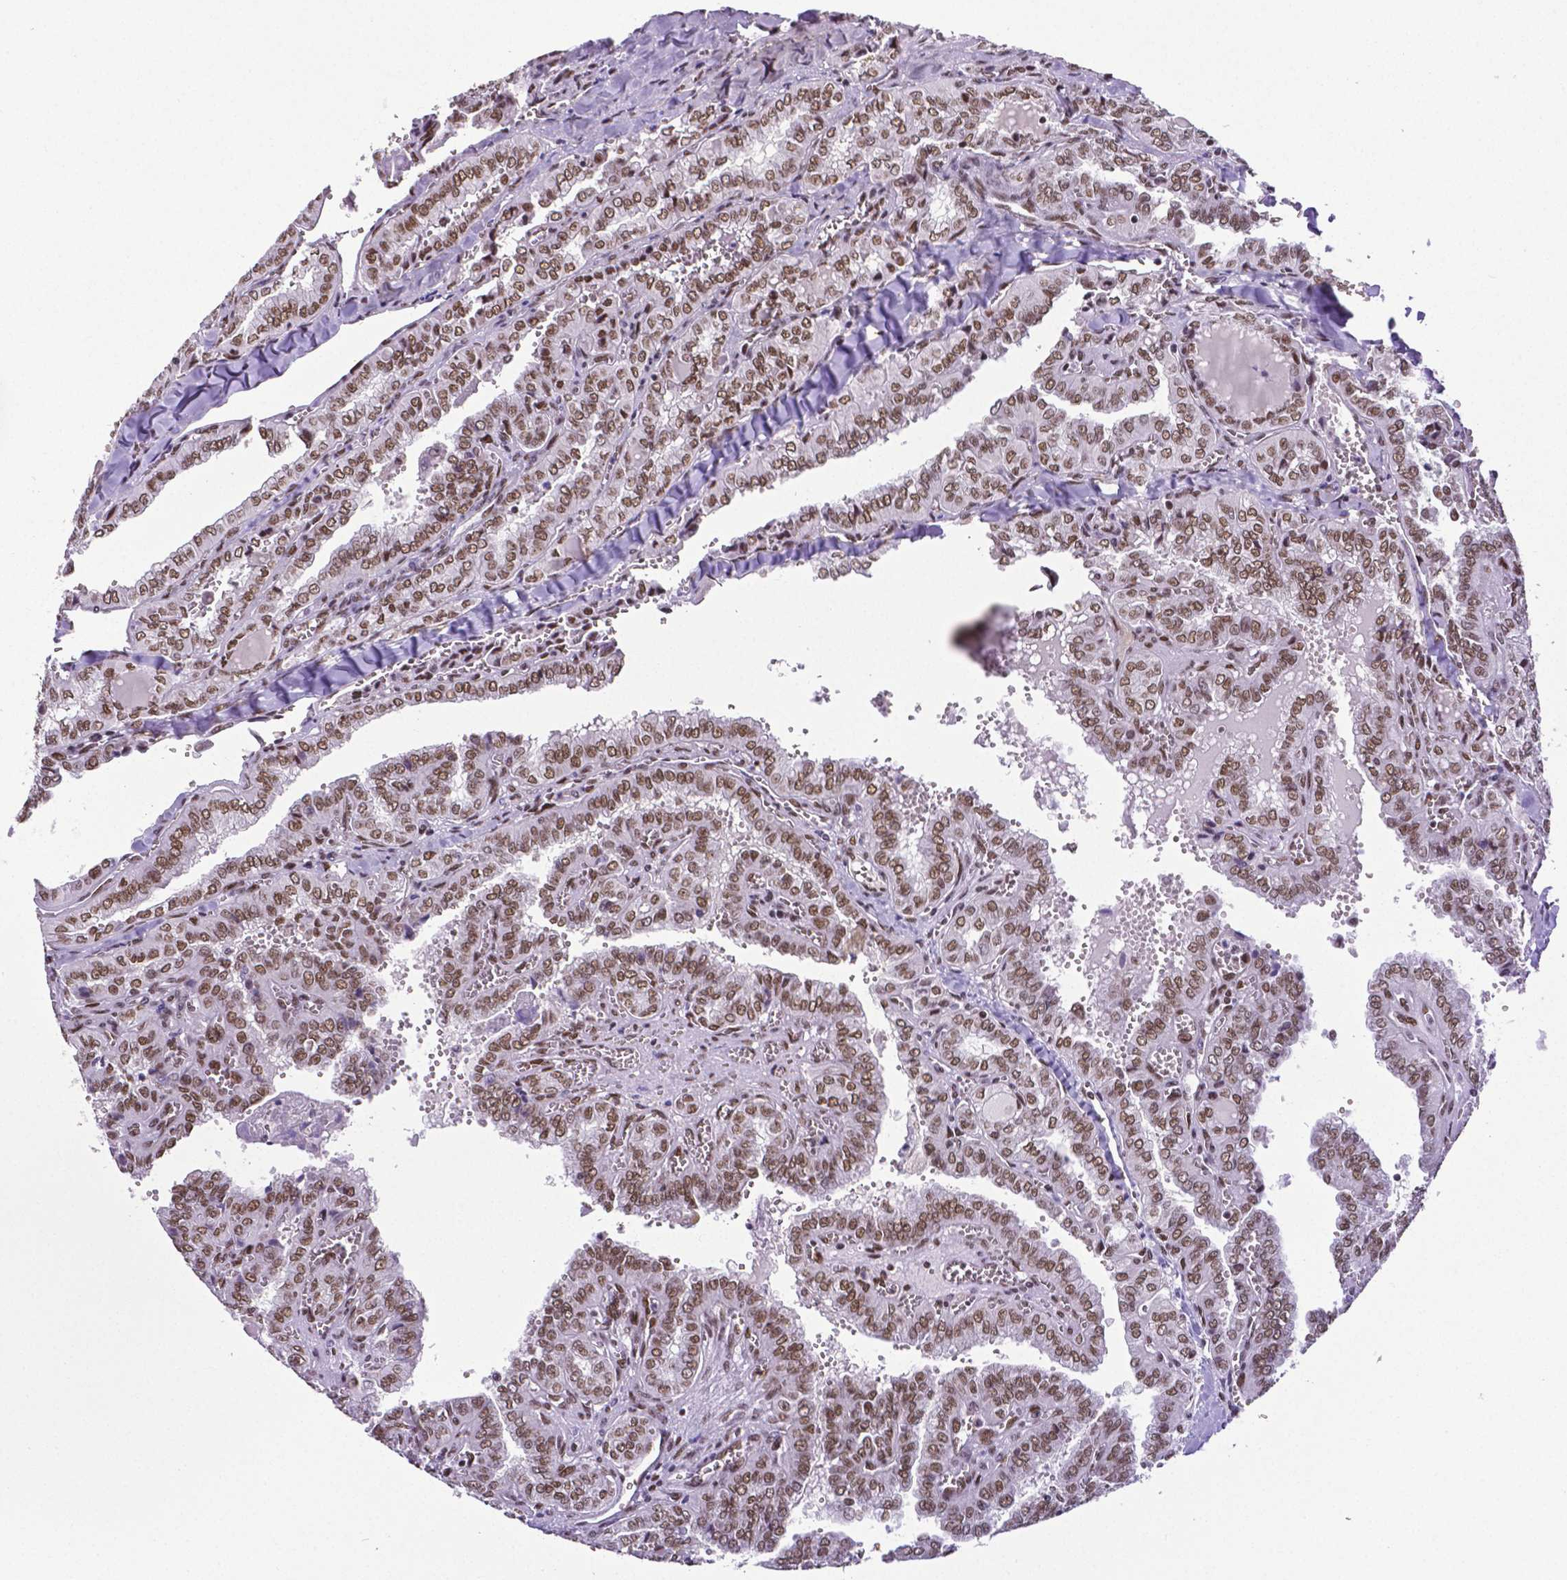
{"staining": {"intensity": "moderate", "quantity": ">75%", "location": "nuclear"}, "tissue": "thyroid cancer", "cell_type": "Tumor cells", "image_type": "cancer", "snomed": [{"axis": "morphology", "description": "Papillary adenocarcinoma, NOS"}, {"axis": "topography", "description": "Thyroid gland"}], "caption": "IHC micrograph of thyroid cancer (papillary adenocarcinoma) stained for a protein (brown), which shows medium levels of moderate nuclear staining in about >75% of tumor cells.", "gene": "REST", "patient": {"sex": "female", "age": 41}}